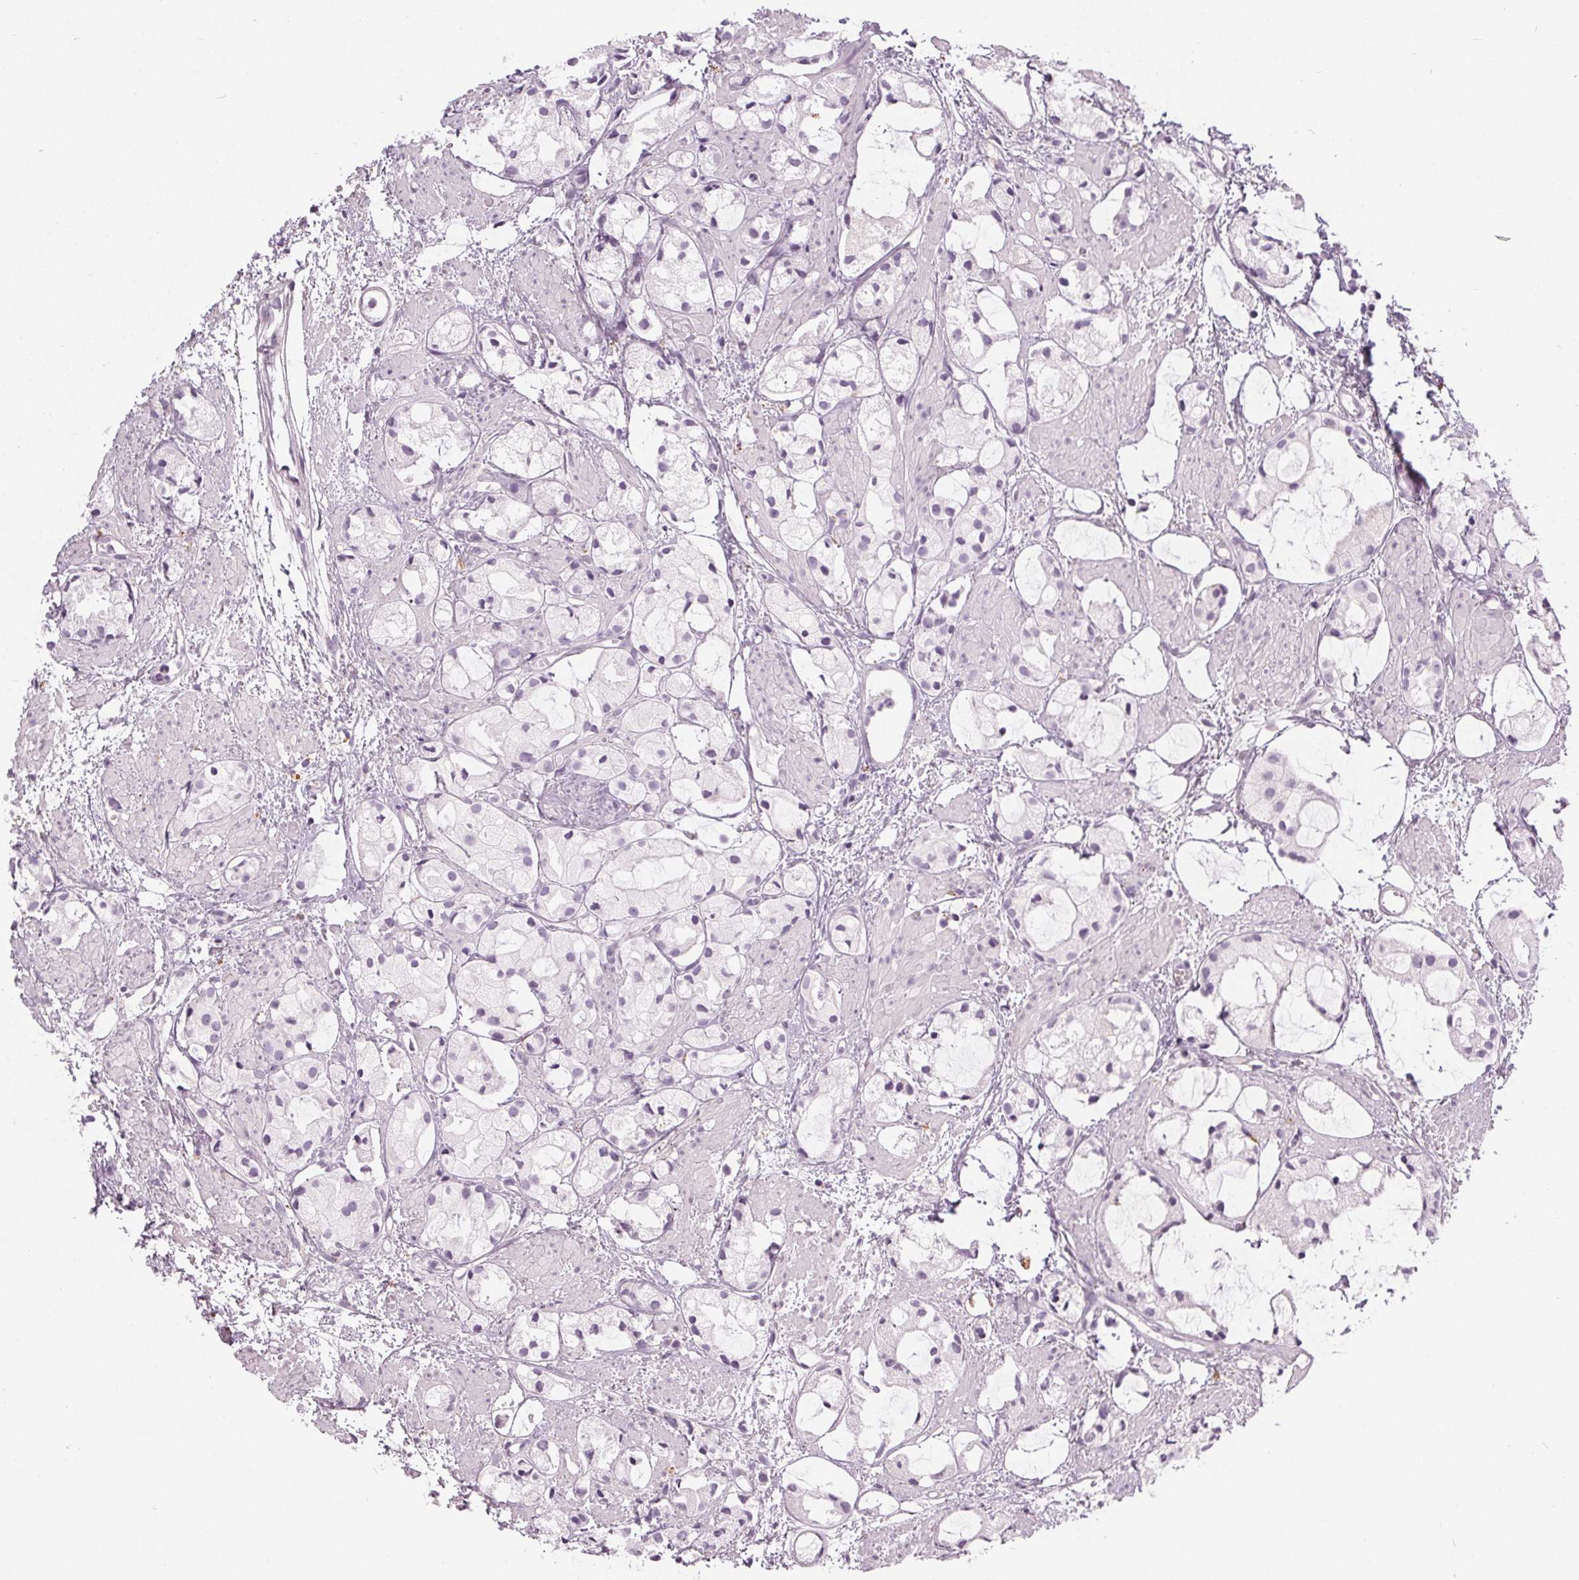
{"staining": {"intensity": "negative", "quantity": "none", "location": "none"}, "tissue": "prostate cancer", "cell_type": "Tumor cells", "image_type": "cancer", "snomed": [{"axis": "morphology", "description": "Adenocarcinoma, High grade"}, {"axis": "topography", "description": "Prostate"}], "caption": "Prostate high-grade adenocarcinoma was stained to show a protein in brown. There is no significant positivity in tumor cells.", "gene": "HOPX", "patient": {"sex": "male", "age": 85}}